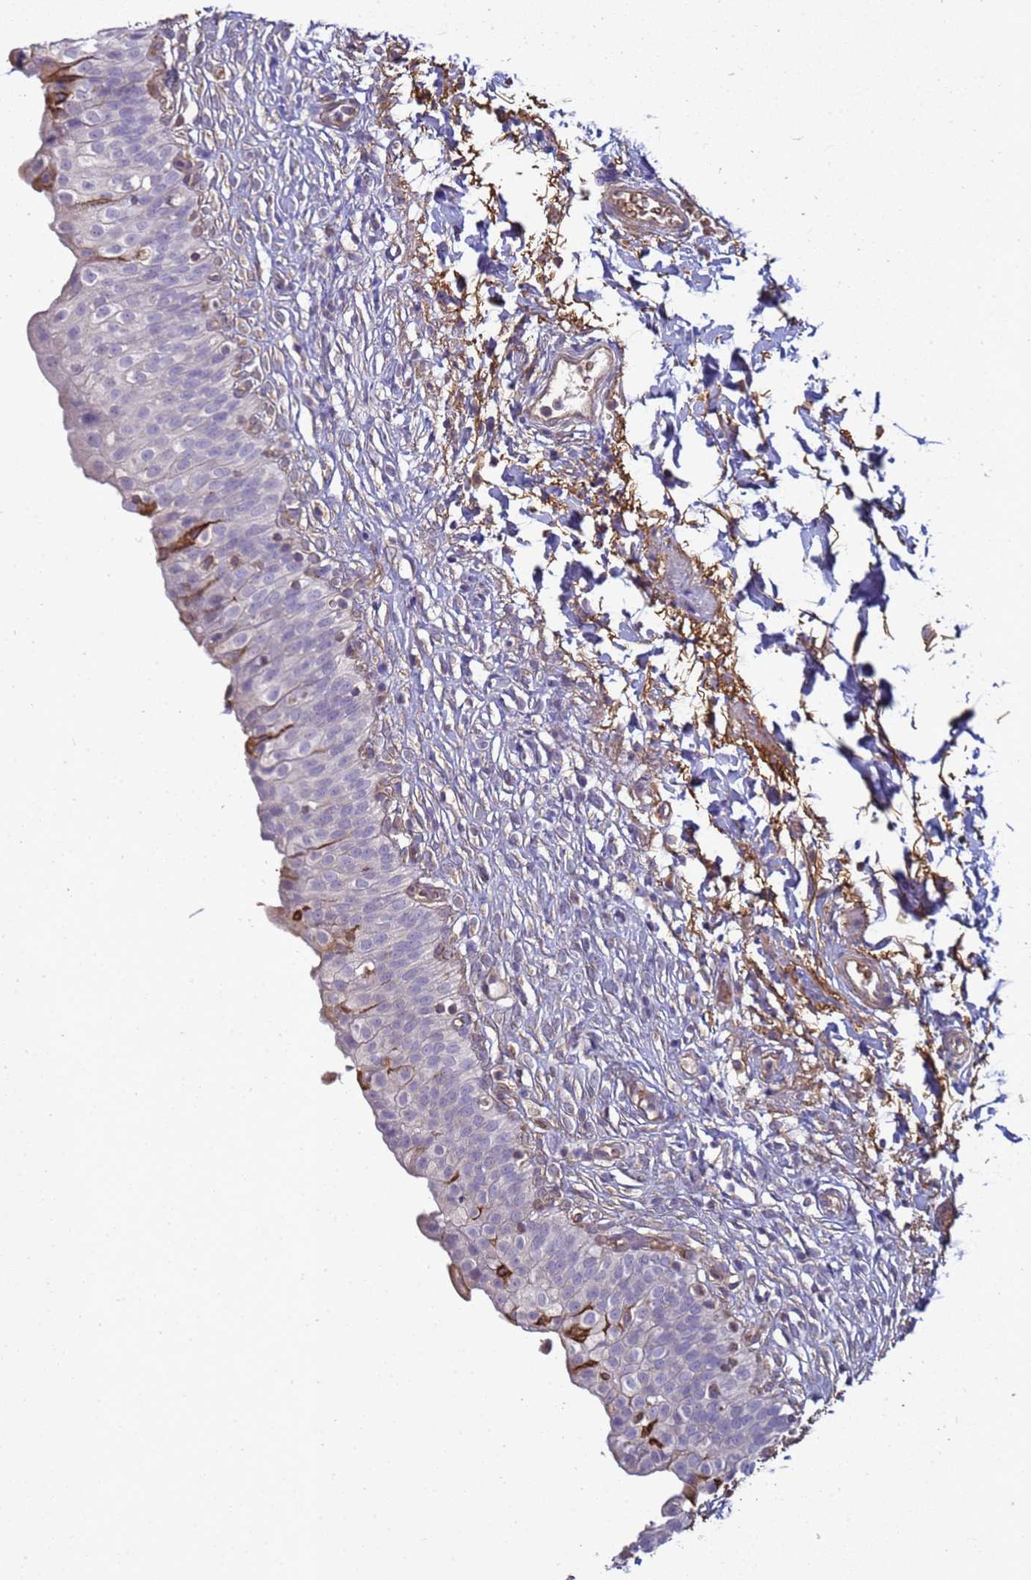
{"staining": {"intensity": "negative", "quantity": "none", "location": "none"}, "tissue": "urinary bladder", "cell_type": "Urothelial cells", "image_type": "normal", "snomed": [{"axis": "morphology", "description": "Normal tissue, NOS"}, {"axis": "topography", "description": "Urinary bladder"}], "caption": "A photomicrograph of urinary bladder stained for a protein demonstrates no brown staining in urothelial cells. (DAB IHC with hematoxylin counter stain).", "gene": "SGIP1", "patient": {"sex": "male", "age": 55}}